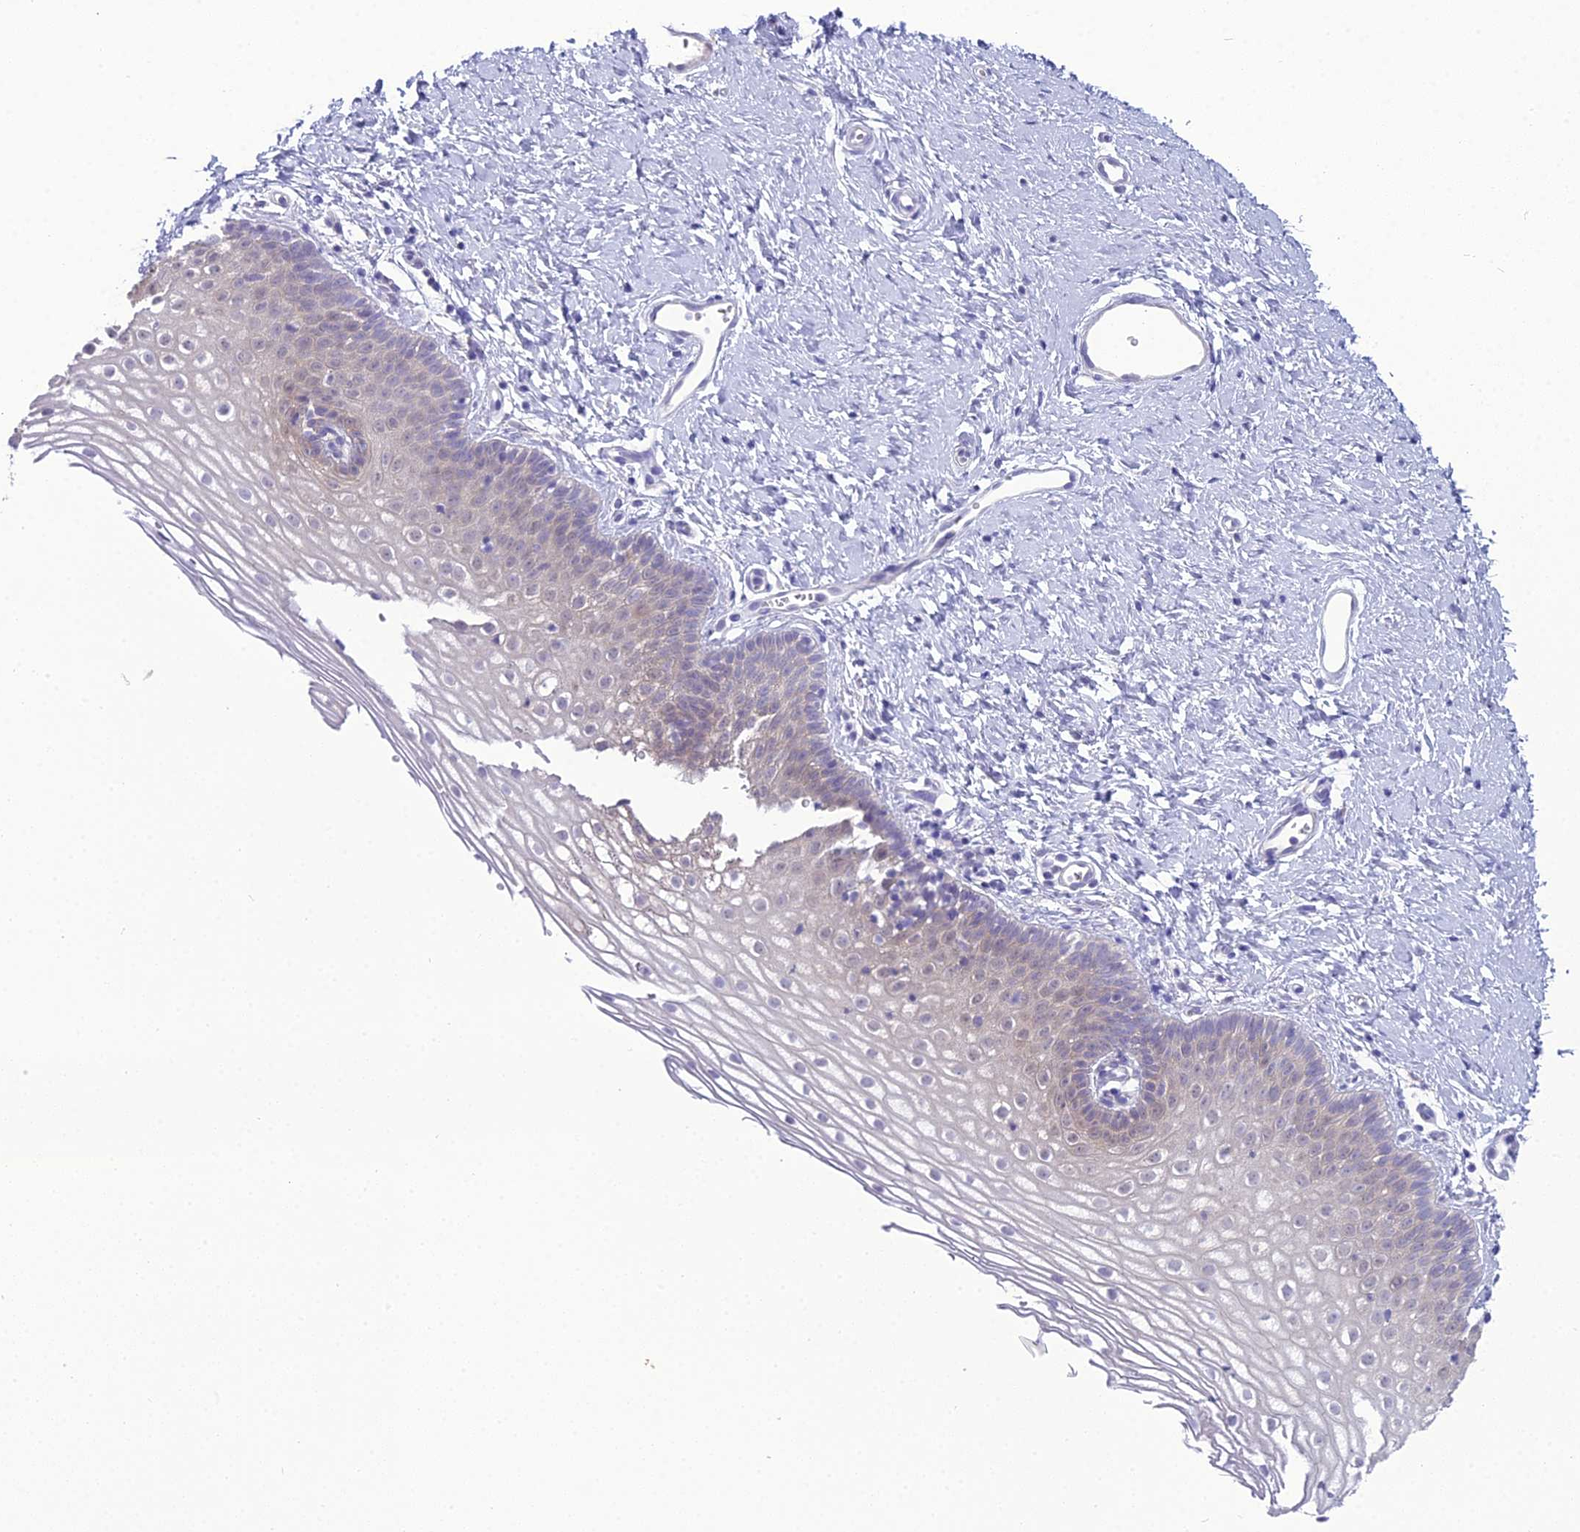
{"staining": {"intensity": "weak", "quantity": "<25%", "location": "cytoplasmic/membranous"}, "tissue": "vagina", "cell_type": "Squamous epithelial cells", "image_type": "normal", "snomed": [{"axis": "morphology", "description": "Normal tissue, NOS"}, {"axis": "topography", "description": "Vagina"}], "caption": "The immunohistochemistry image has no significant expression in squamous epithelial cells of vagina.", "gene": "GNPNAT1", "patient": {"sex": "female", "age": 32}}